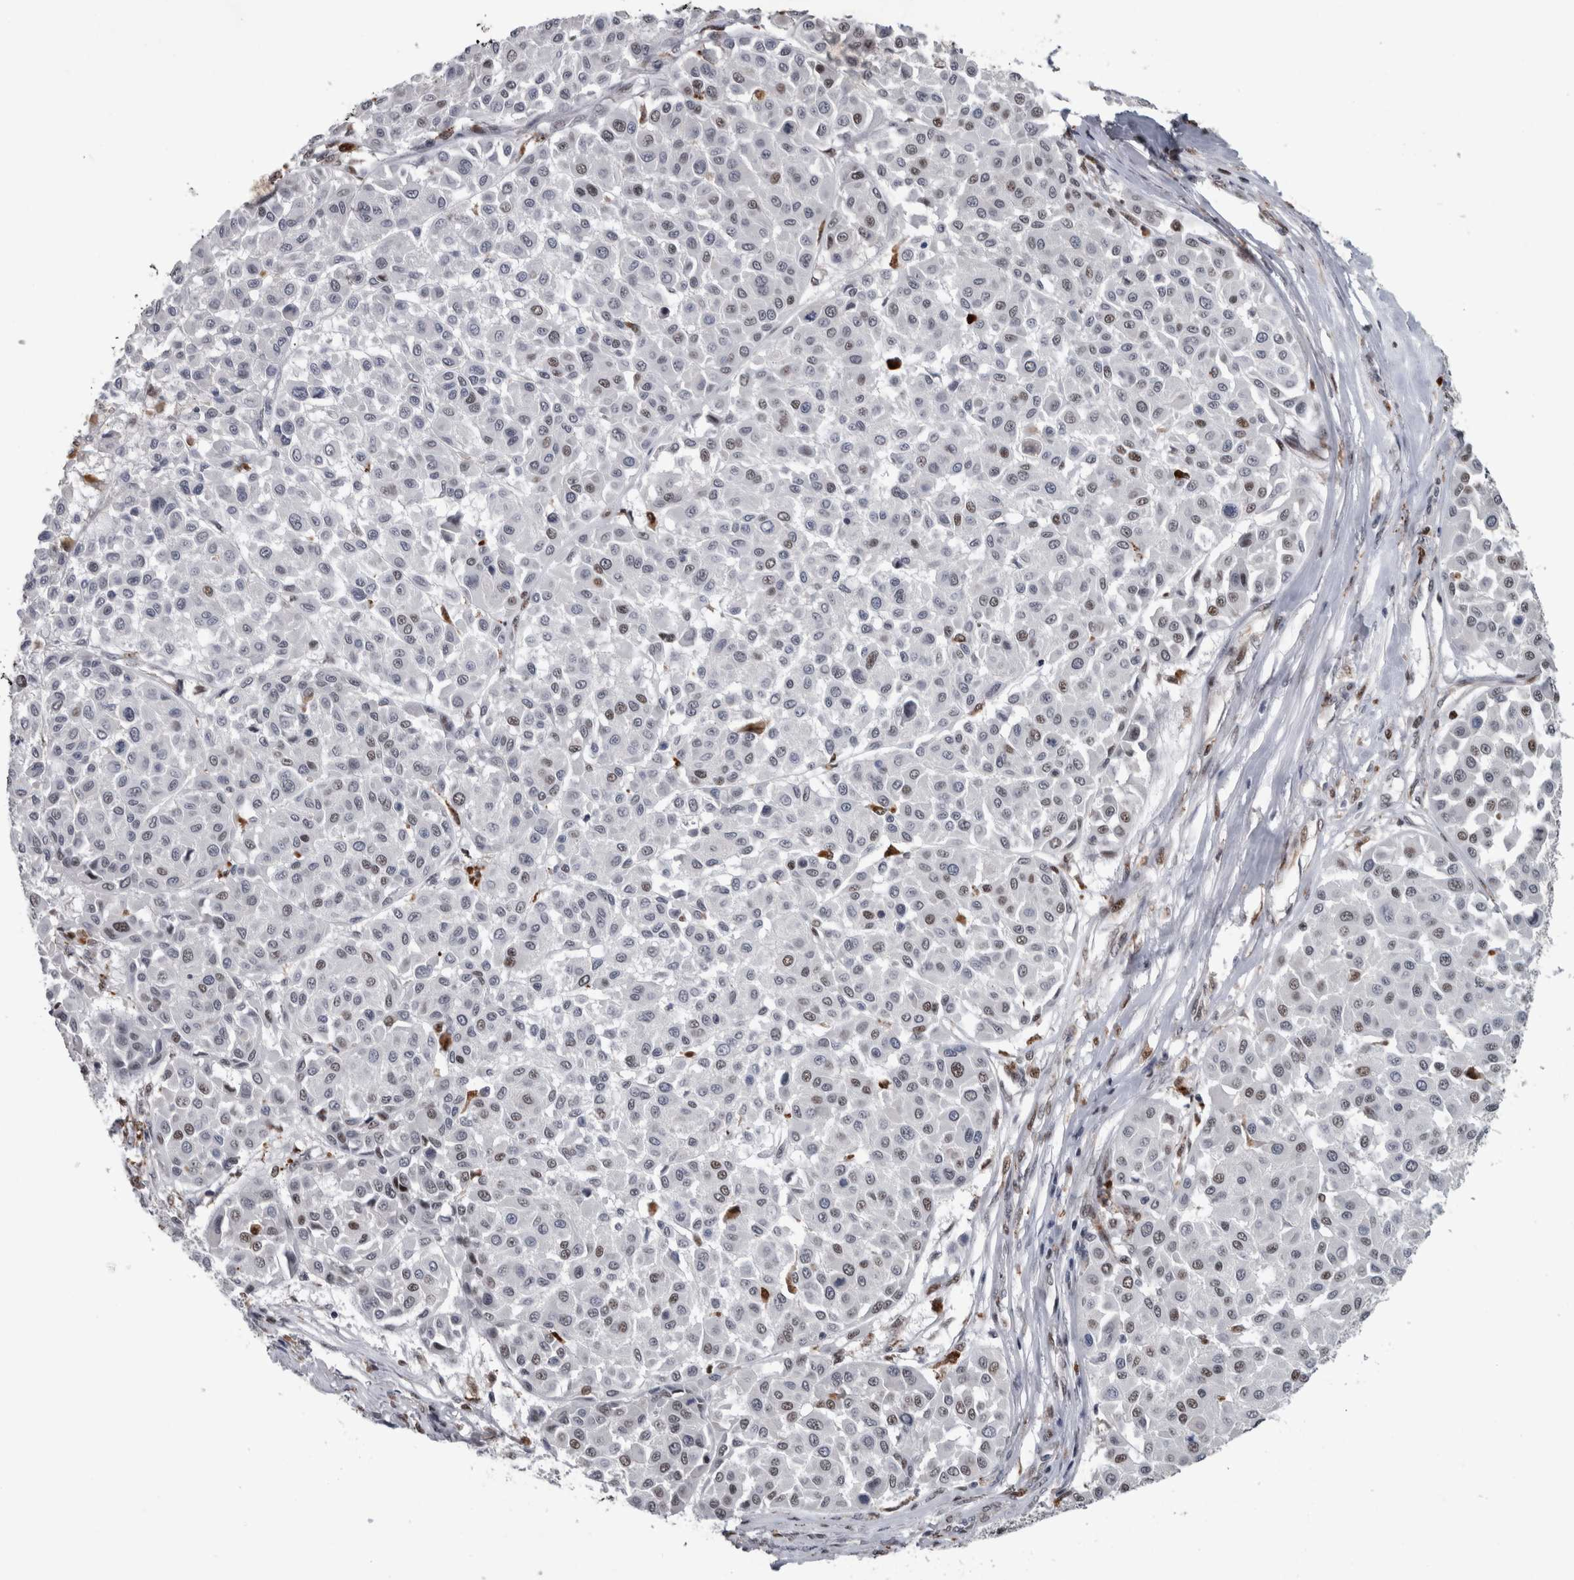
{"staining": {"intensity": "weak", "quantity": "<25%", "location": "nuclear"}, "tissue": "melanoma", "cell_type": "Tumor cells", "image_type": "cancer", "snomed": [{"axis": "morphology", "description": "Malignant melanoma, Metastatic site"}, {"axis": "topography", "description": "Soft tissue"}], "caption": "Tumor cells are negative for protein expression in human malignant melanoma (metastatic site). The staining is performed using DAB (3,3'-diaminobenzidine) brown chromogen with nuclei counter-stained in using hematoxylin.", "gene": "POLD2", "patient": {"sex": "male", "age": 41}}